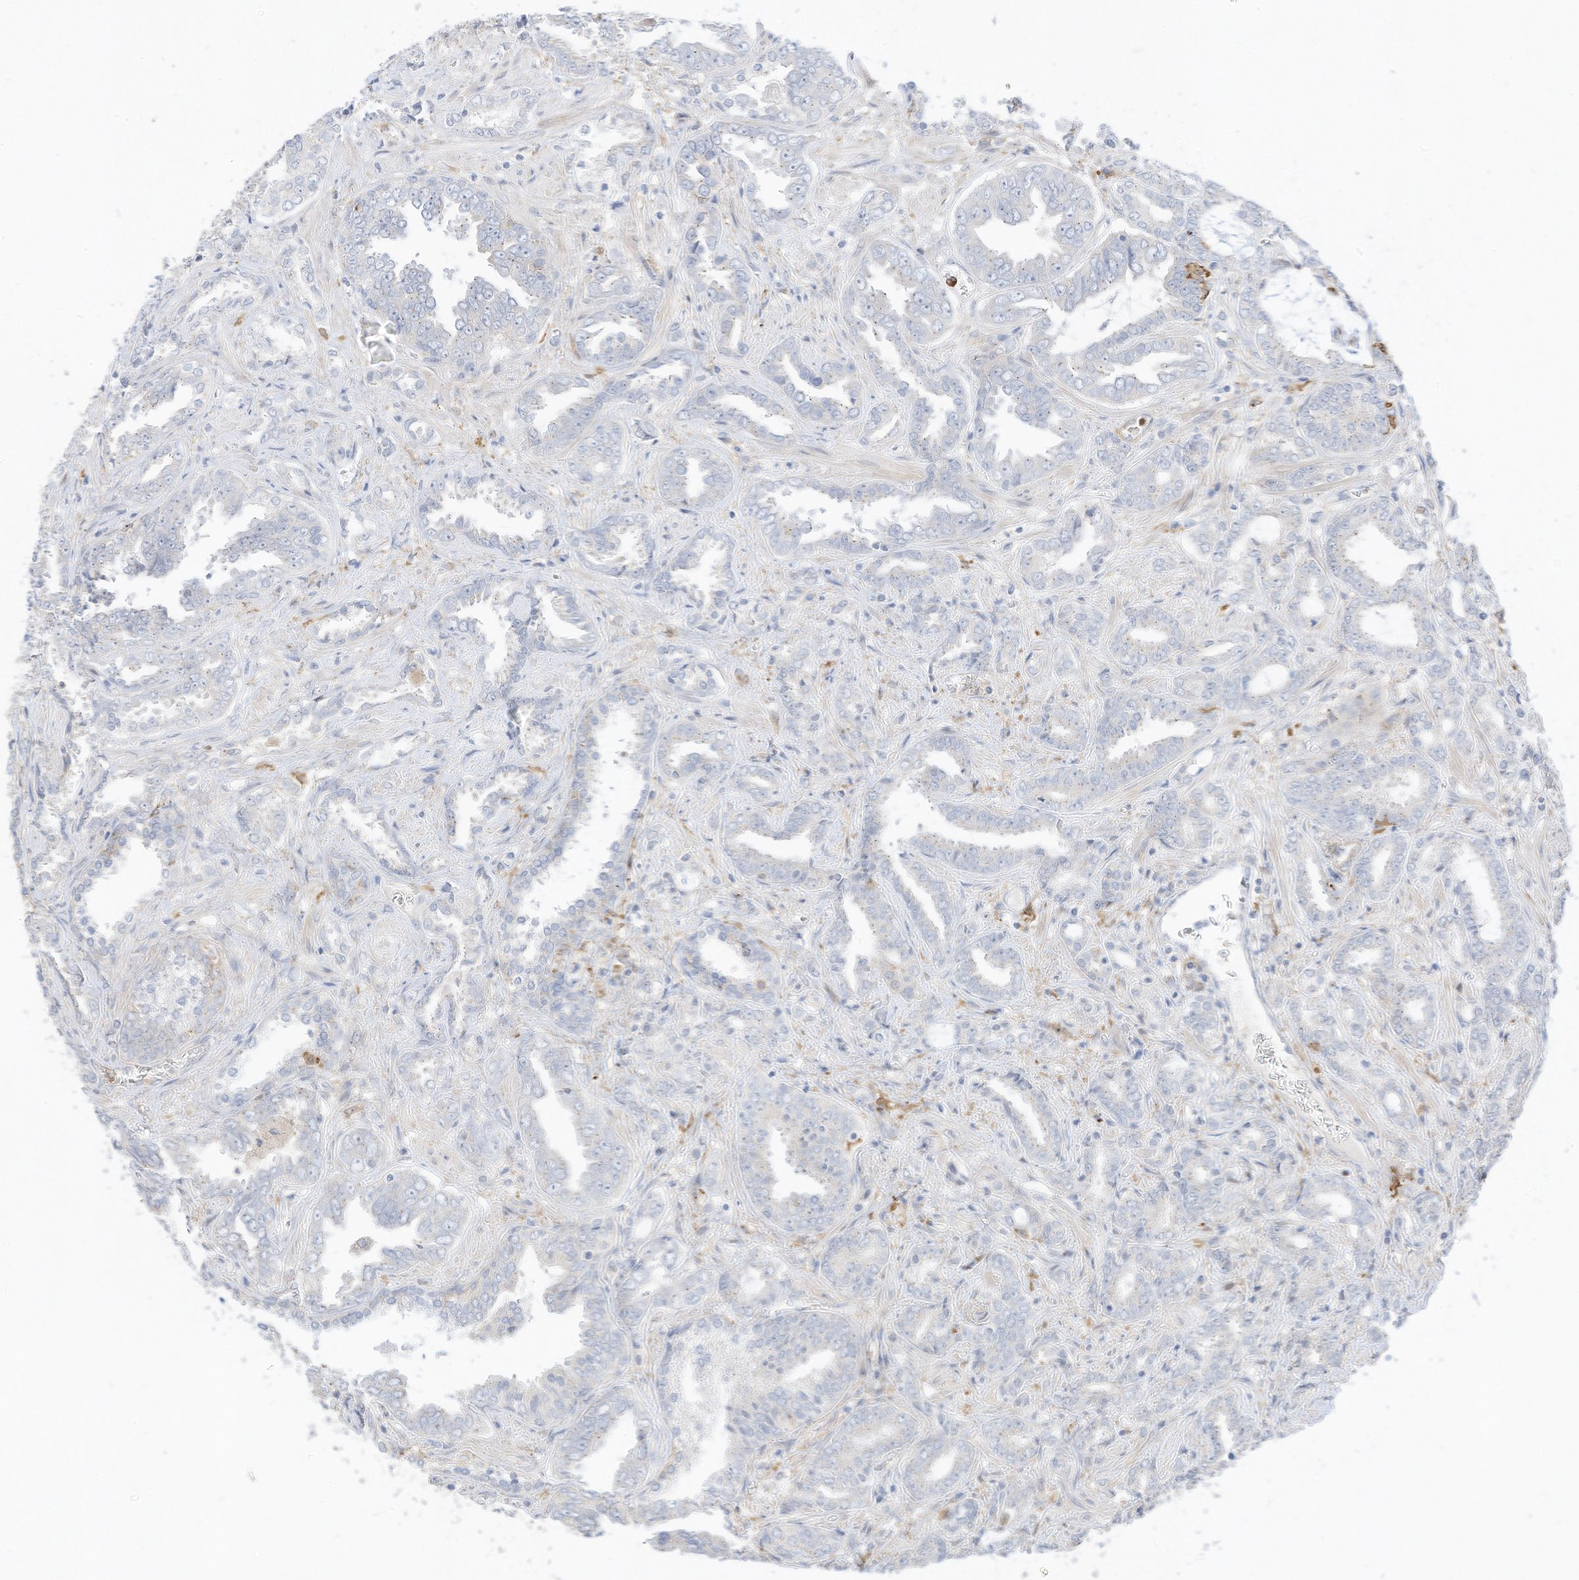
{"staining": {"intensity": "negative", "quantity": "none", "location": "none"}, "tissue": "prostate cancer", "cell_type": "Tumor cells", "image_type": "cancer", "snomed": [{"axis": "morphology", "description": "Adenocarcinoma, High grade"}, {"axis": "topography", "description": "Prostate and seminal vesicle, NOS"}], "caption": "This image is of prostate cancer stained with IHC to label a protein in brown with the nuclei are counter-stained blue. There is no expression in tumor cells. (Brightfield microscopy of DAB (3,3'-diaminobenzidine) immunohistochemistry at high magnification).", "gene": "ATP13A1", "patient": {"sex": "male", "age": 67}}